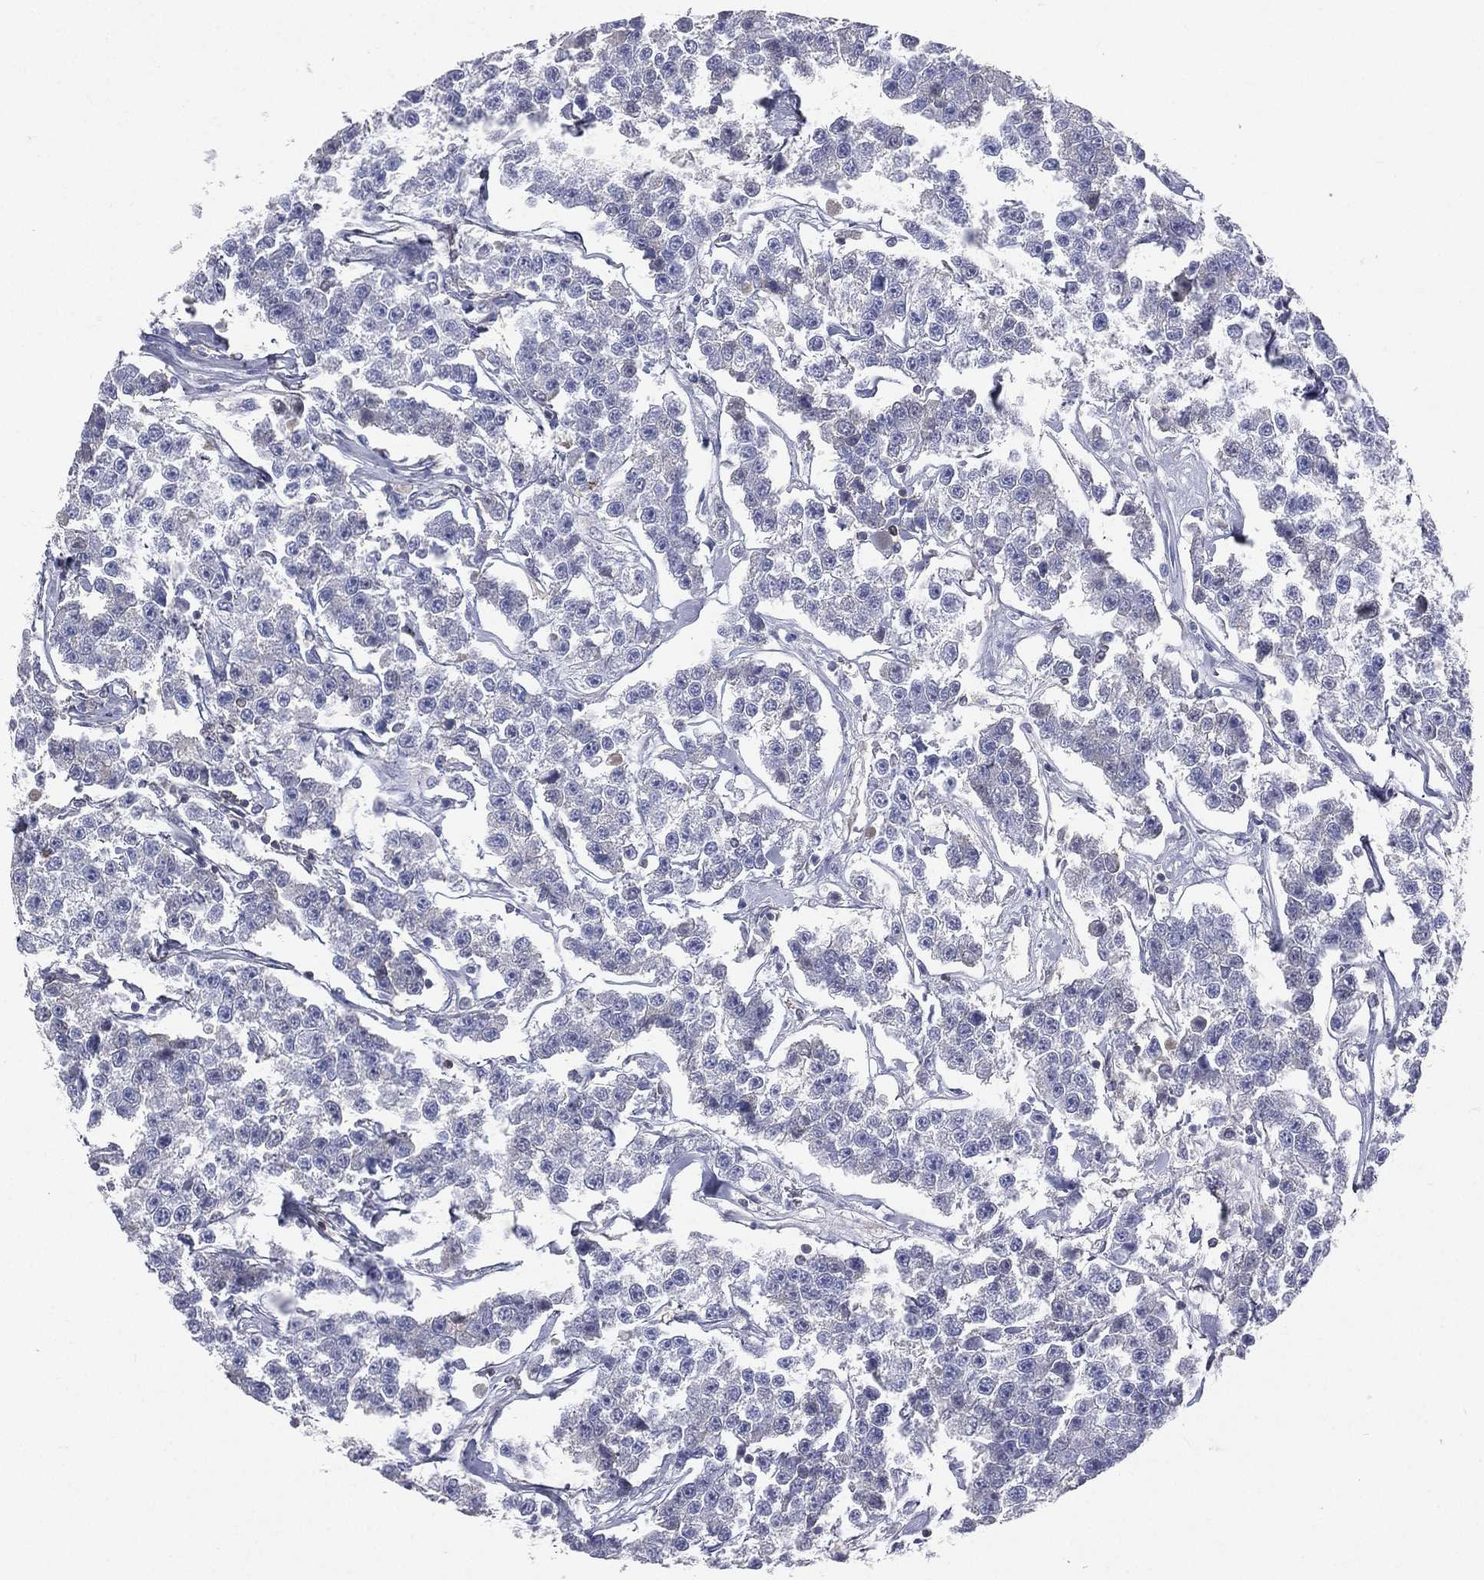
{"staining": {"intensity": "negative", "quantity": "none", "location": "none"}, "tissue": "testis cancer", "cell_type": "Tumor cells", "image_type": "cancer", "snomed": [{"axis": "morphology", "description": "Seminoma, NOS"}, {"axis": "topography", "description": "Testis"}], "caption": "This is an immunohistochemistry micrograph of seminoma (testis). There is no expression in tumor cells.", "gene": "CD3D", "patient": {"sex": "male", "age": 59}}